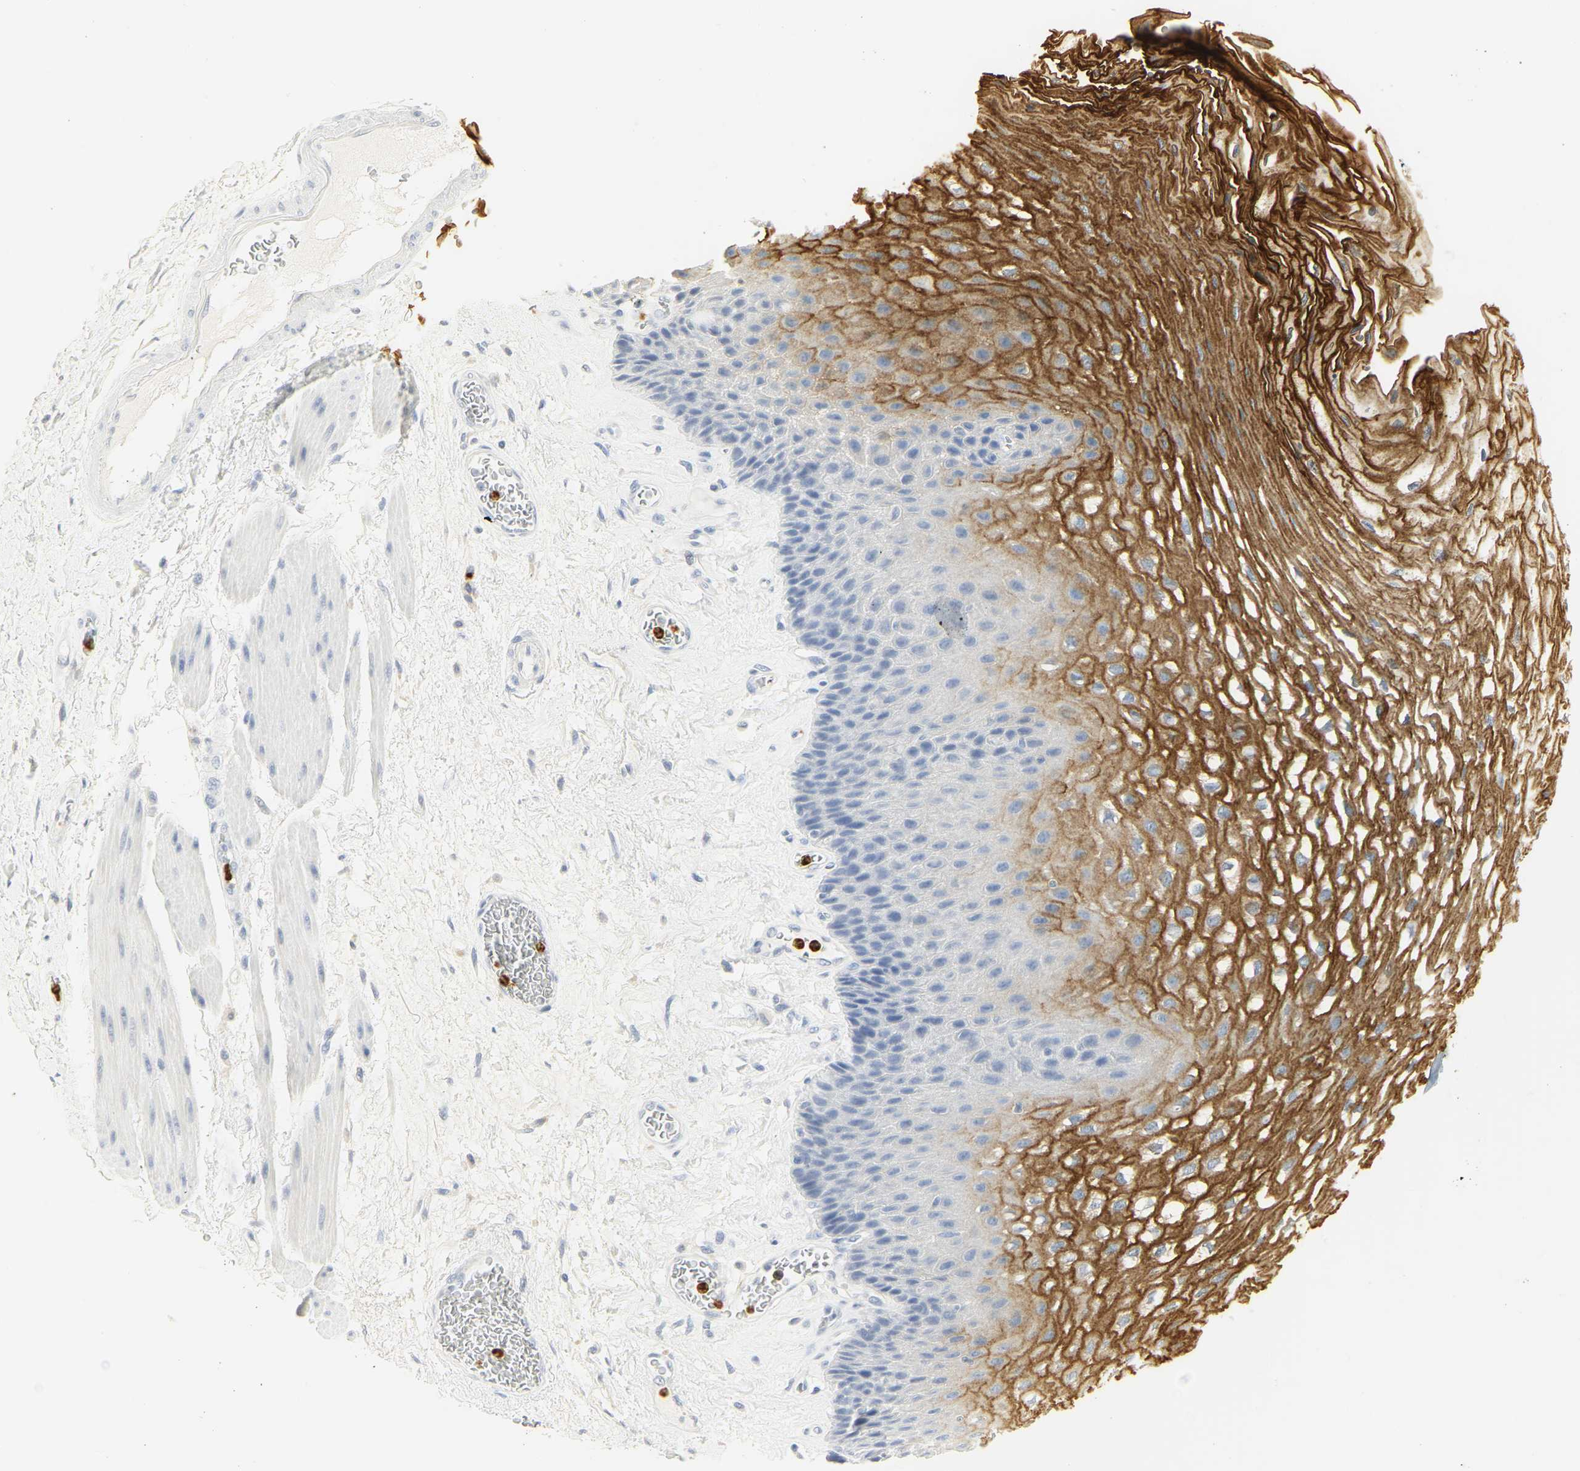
{"staining": {"intensity": "strong", "quantity": "25%-75%", "location": "cytoplasmic/membranous"}, "tissue": "esophagus", "cell_type": "Squamous epithelial cells", "image_type": "normal", "snomed": [{"axis": "morphology", "description": "Normal tissue, NOS"}, {"axis": "topography", "description": "Esophagus"}], "caption": "Protein staining by immunohistochemistry (IHC) displays strong cytoplasmic/membranous positivity in about 25%-75% of squamous epithelial cells in benign esophagus.", "gene": "CEACAM5", "patient": {"sex": "female", "age": 72}}